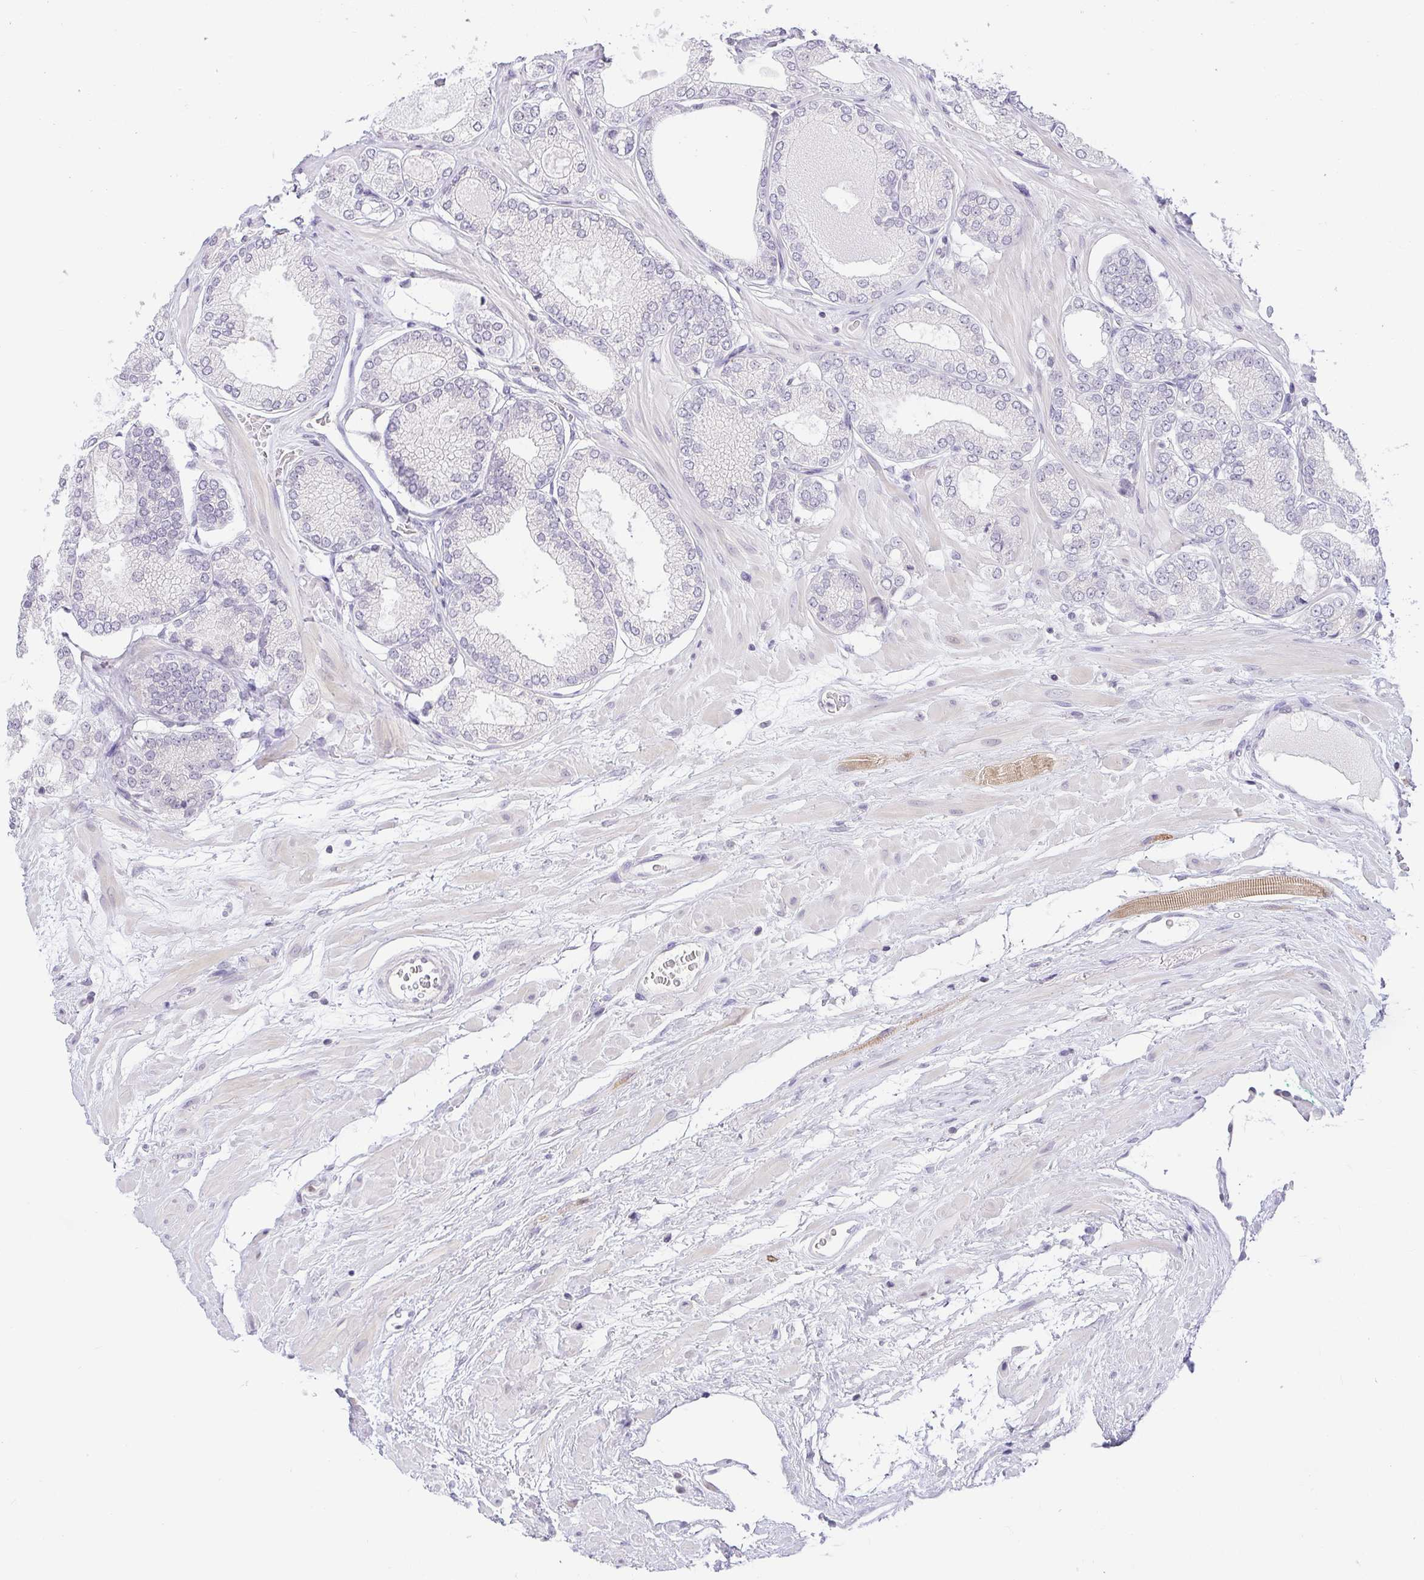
{"staining": {"intensity": "negative", "quantity": "none", "location": "none"}, "tissue": "prostate cancer", "cell_type": "Tumor cells", "image_type": "cancer", "snomed": [{"axis": "morphology", "description": "Adenocarcinoma, High grade"}, {"axis": "topography", "description": "Prostate"}], "caption": "High power microscopy image of an IHC micrograph of prostate cancer (high-grade adenocarcinoma), revealing no significant staining in tumor cells.", "gene": "CACNA1S", "patient": {"sex": "male", "age": 68}}